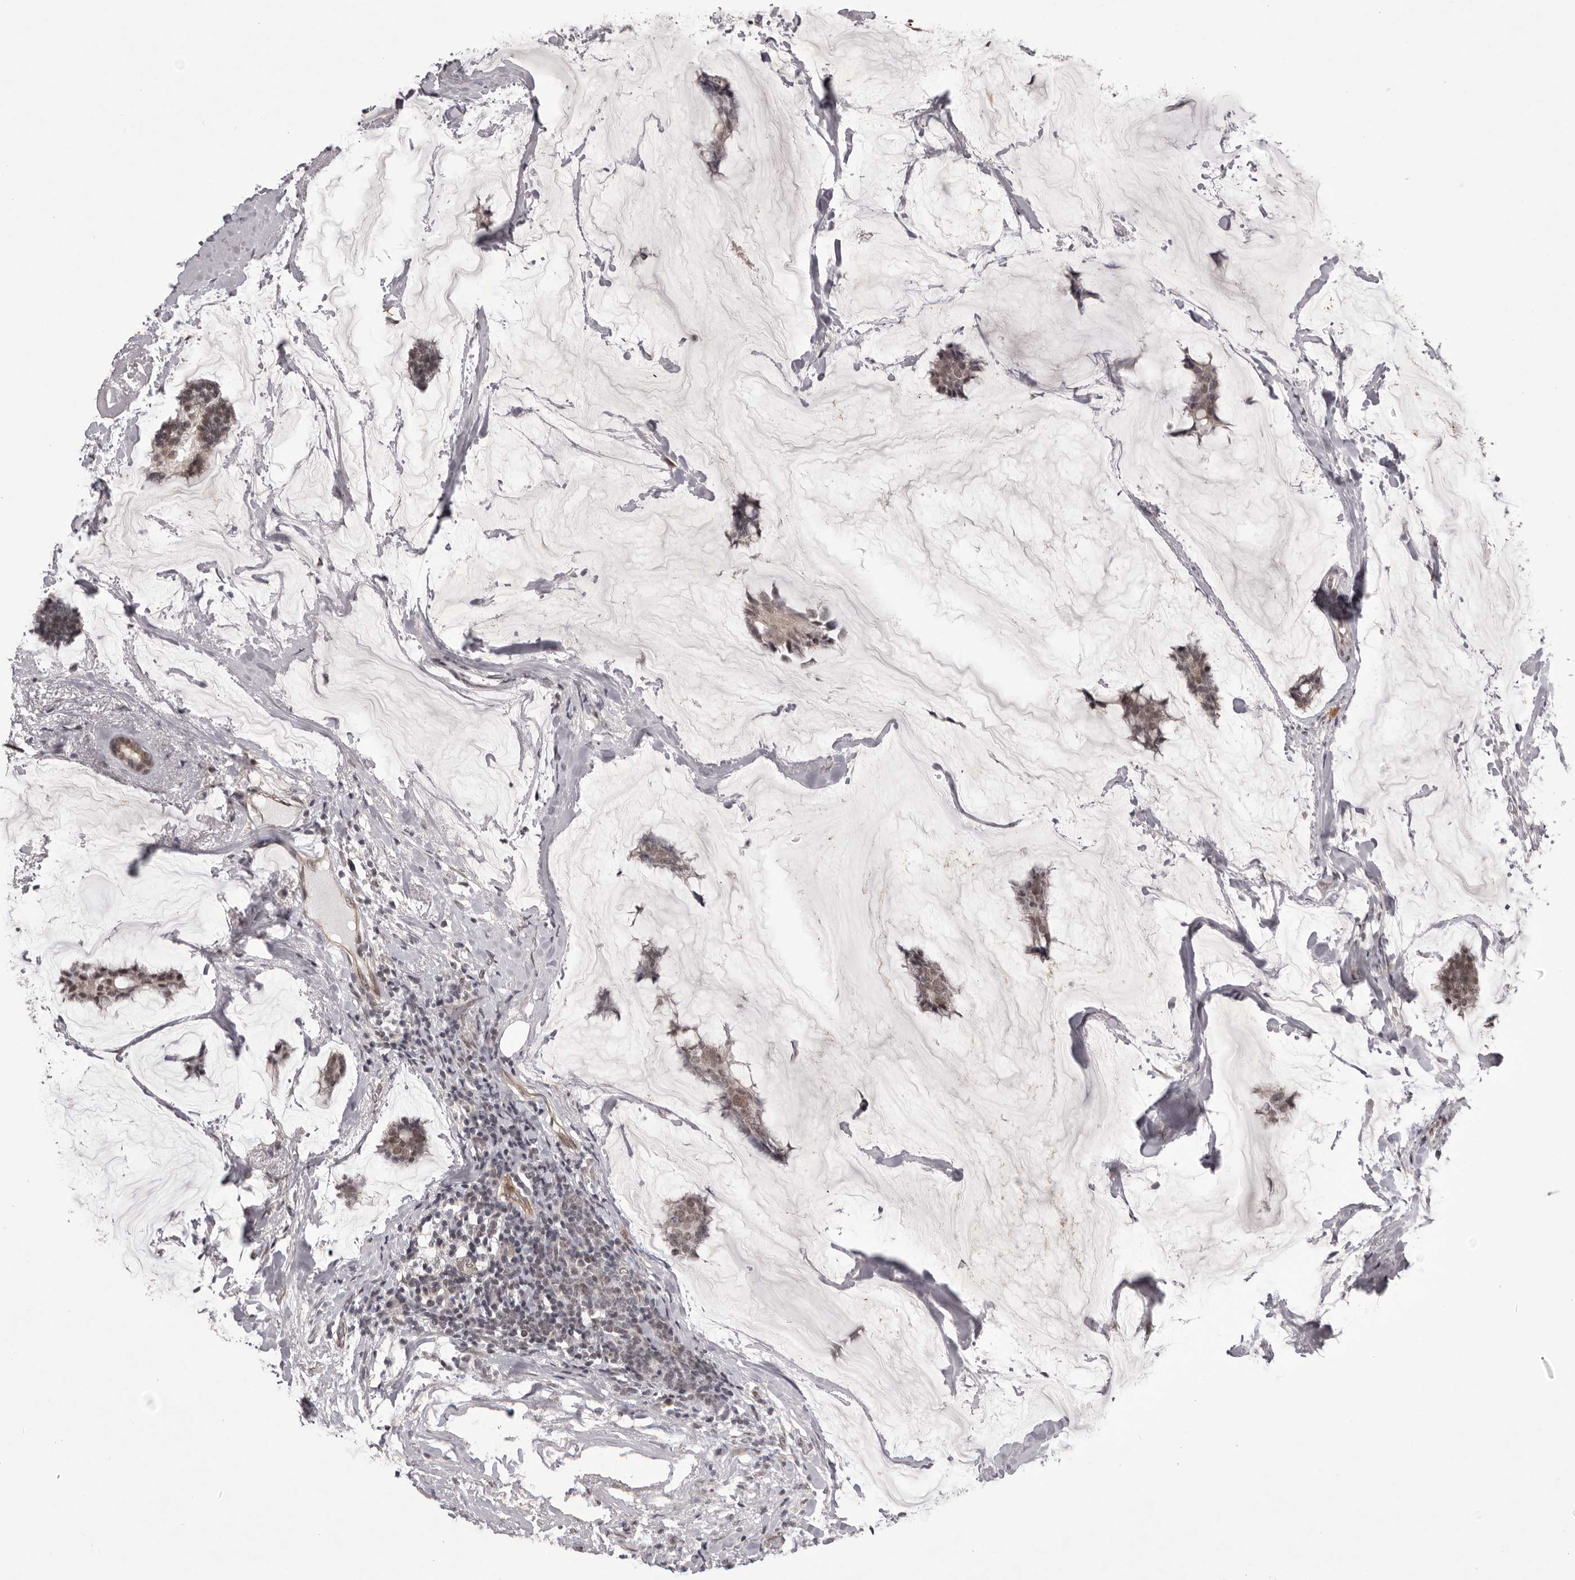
{"staining": {"intensity": "weak", "quantity": "25%-75%", "location": "cytoplasmic/membranous,nuclear"}, "tissue": "breast cancer", "cell_type": "Tumor cells", "image_type": "cancer", "snomed": [{"axis": "morphology", "description": "Duct carcinoma"}, {"axis": "topography", "description": "Breast"}], "caption": "A photomicrograph showing weak cytoplasmic/membranous and nuclear staining in approximately 25%-75% of tumor cells in breast infiltrating ductal carcinoma, as visualized by brown immunohistochemical staining.", "gene": "RNF2", "patient": {"sex": "female", "age": 93}}